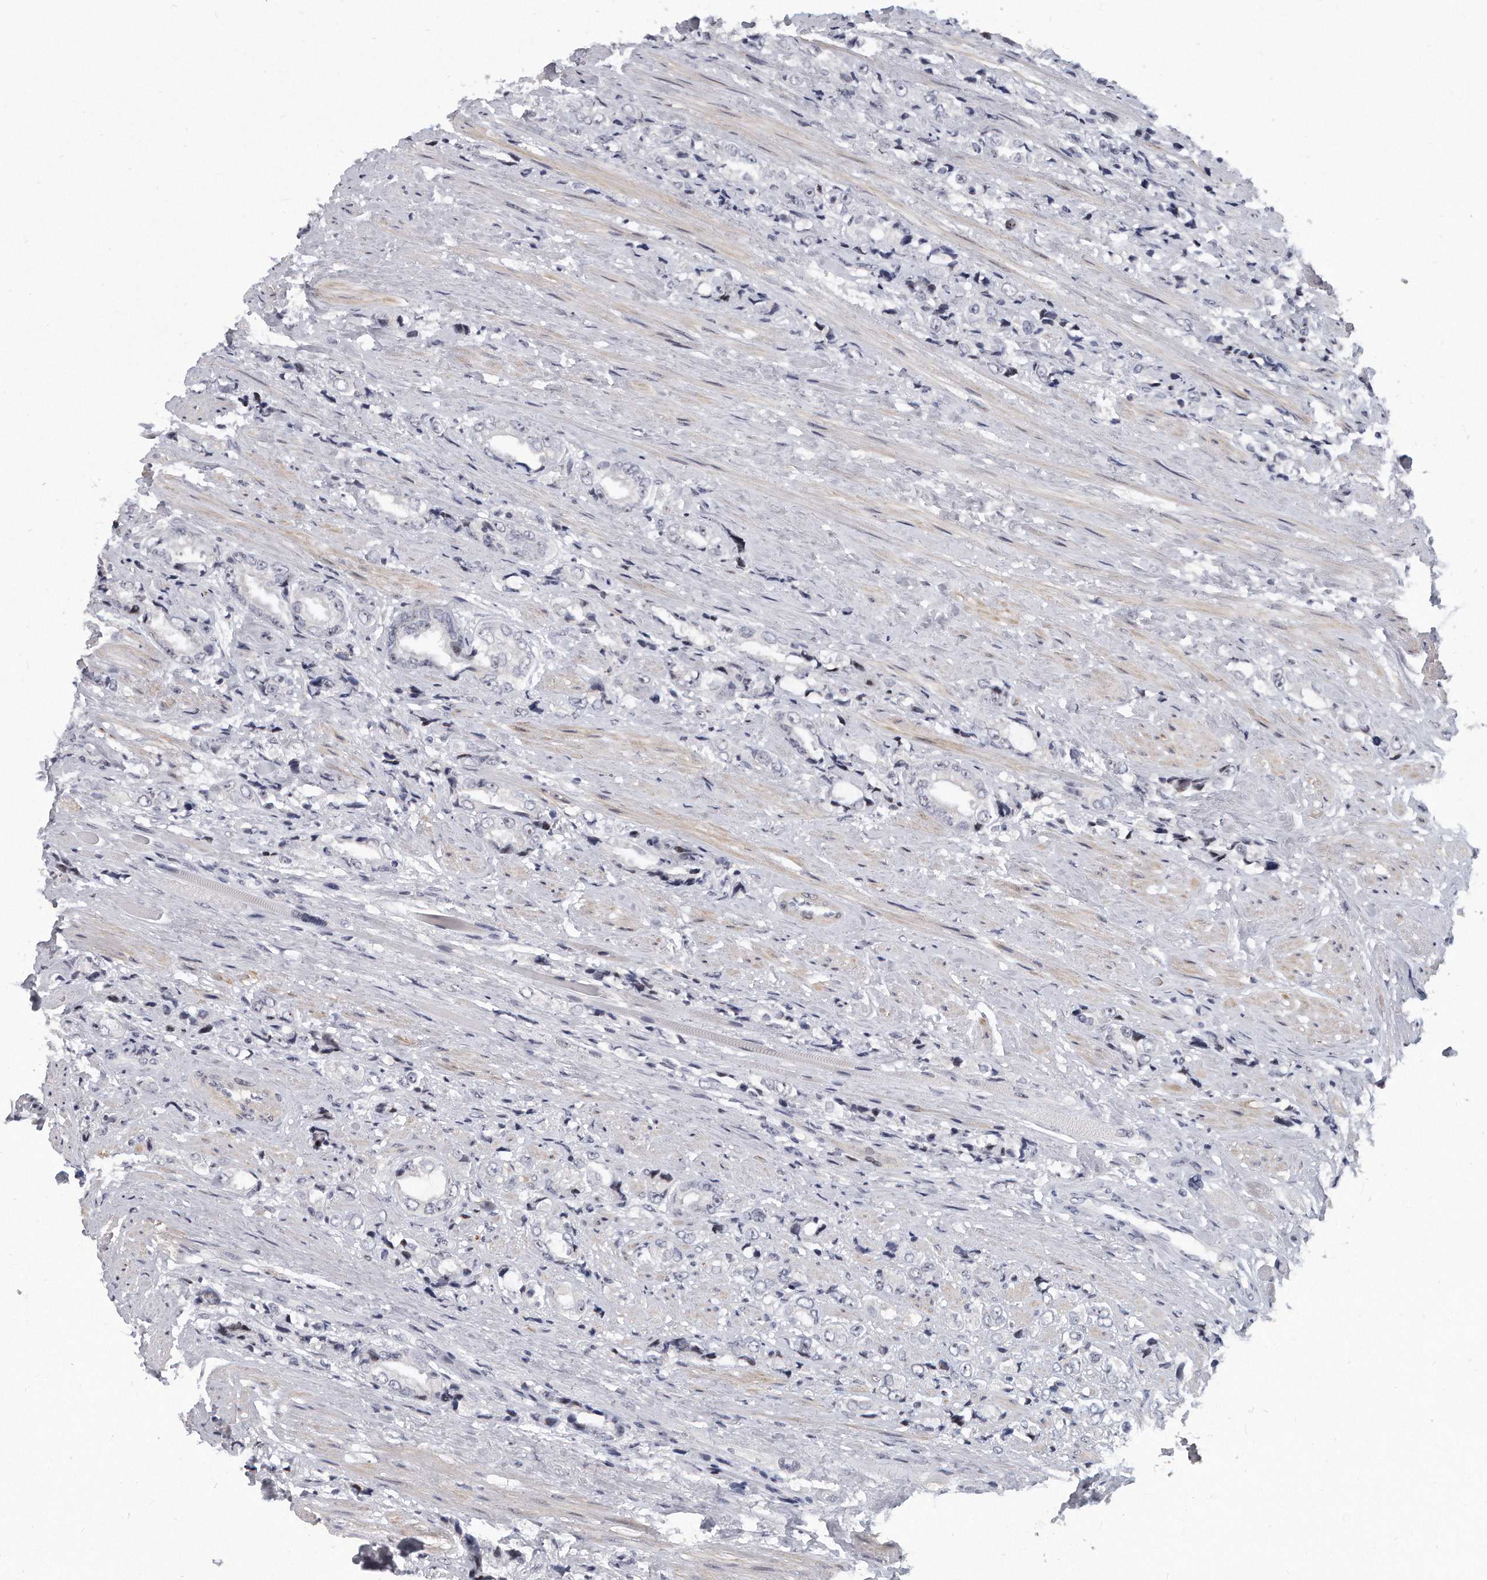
{"staining": {"intensity": "negative", "quantity": "none", "location": "none"}, "tissue": "prostate cancer", "cell_type": "Tumor cells", "image_type": "cancer", "snomed": [{"axis": "morphology", "description": "Adenocarcinoma, High grade"}, {"axis": "topography", "description": "Prostate"}], "caption": "IHC image of human adenocarcinoma (high-grade) (prostate) stained for a protein (brown), which reveals no positivity in tumor cells.", "gene": "TFCP2L1", "patient": {"sex": "male", "age": 61}}